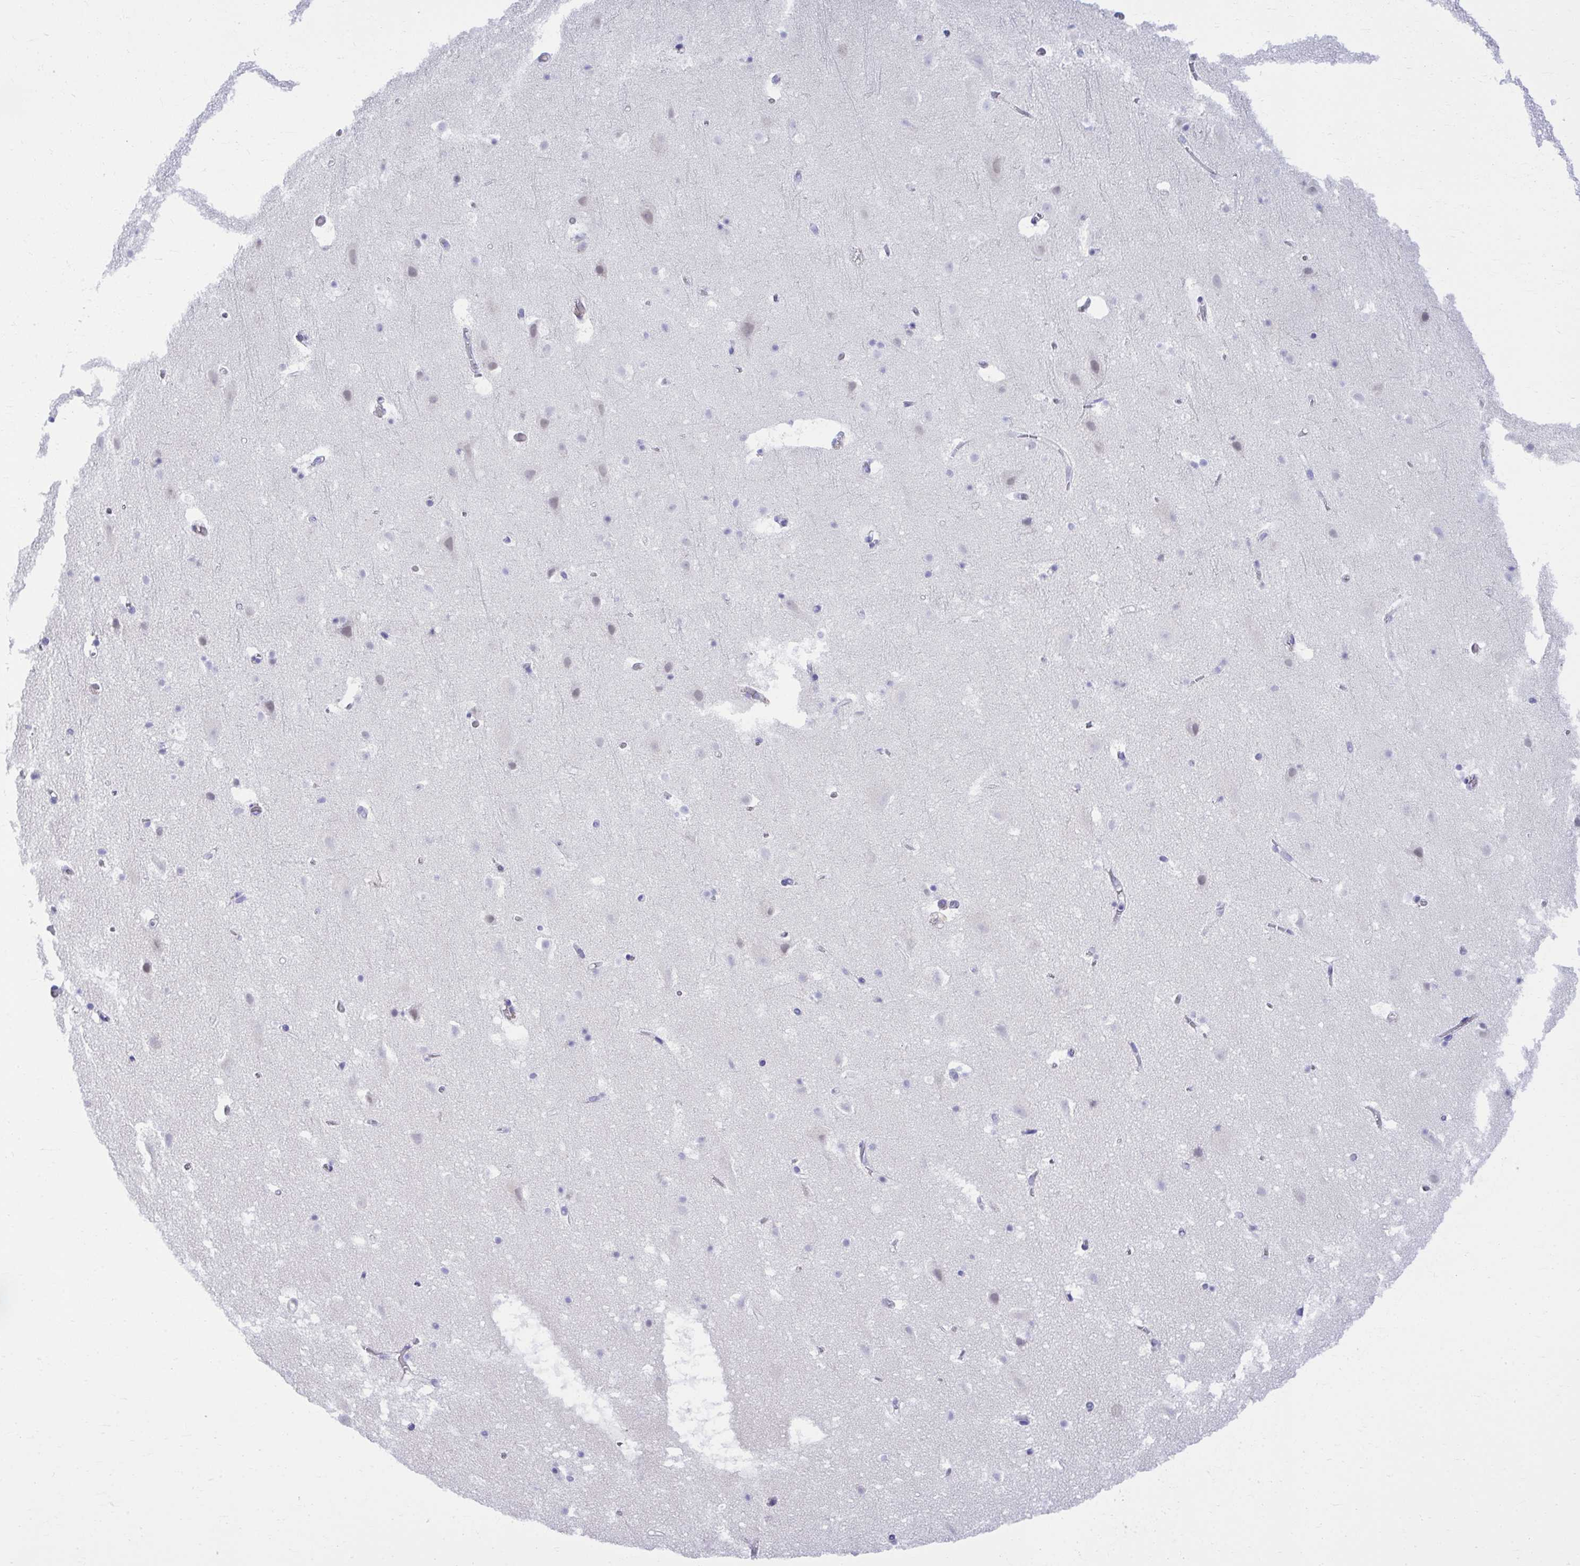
{"staining": {"intensity": "negative", "quantity": "none", "location": "none"}, "tissue": "cerebral cortex", "cell_type": "Endothelial cells", "image_type": "normal", "snomed": [{"axis": "morphology", "description": "Normal tissue, NOS"}, {"axis": "topography", "description": "Cerebral cortex"}], "caption": "Protein analysis of unremarkable cerebral cortex displays no significant staining in endothelial cells.", "gene": "PSD", "patient": {"sex": "female", "age": 42}}